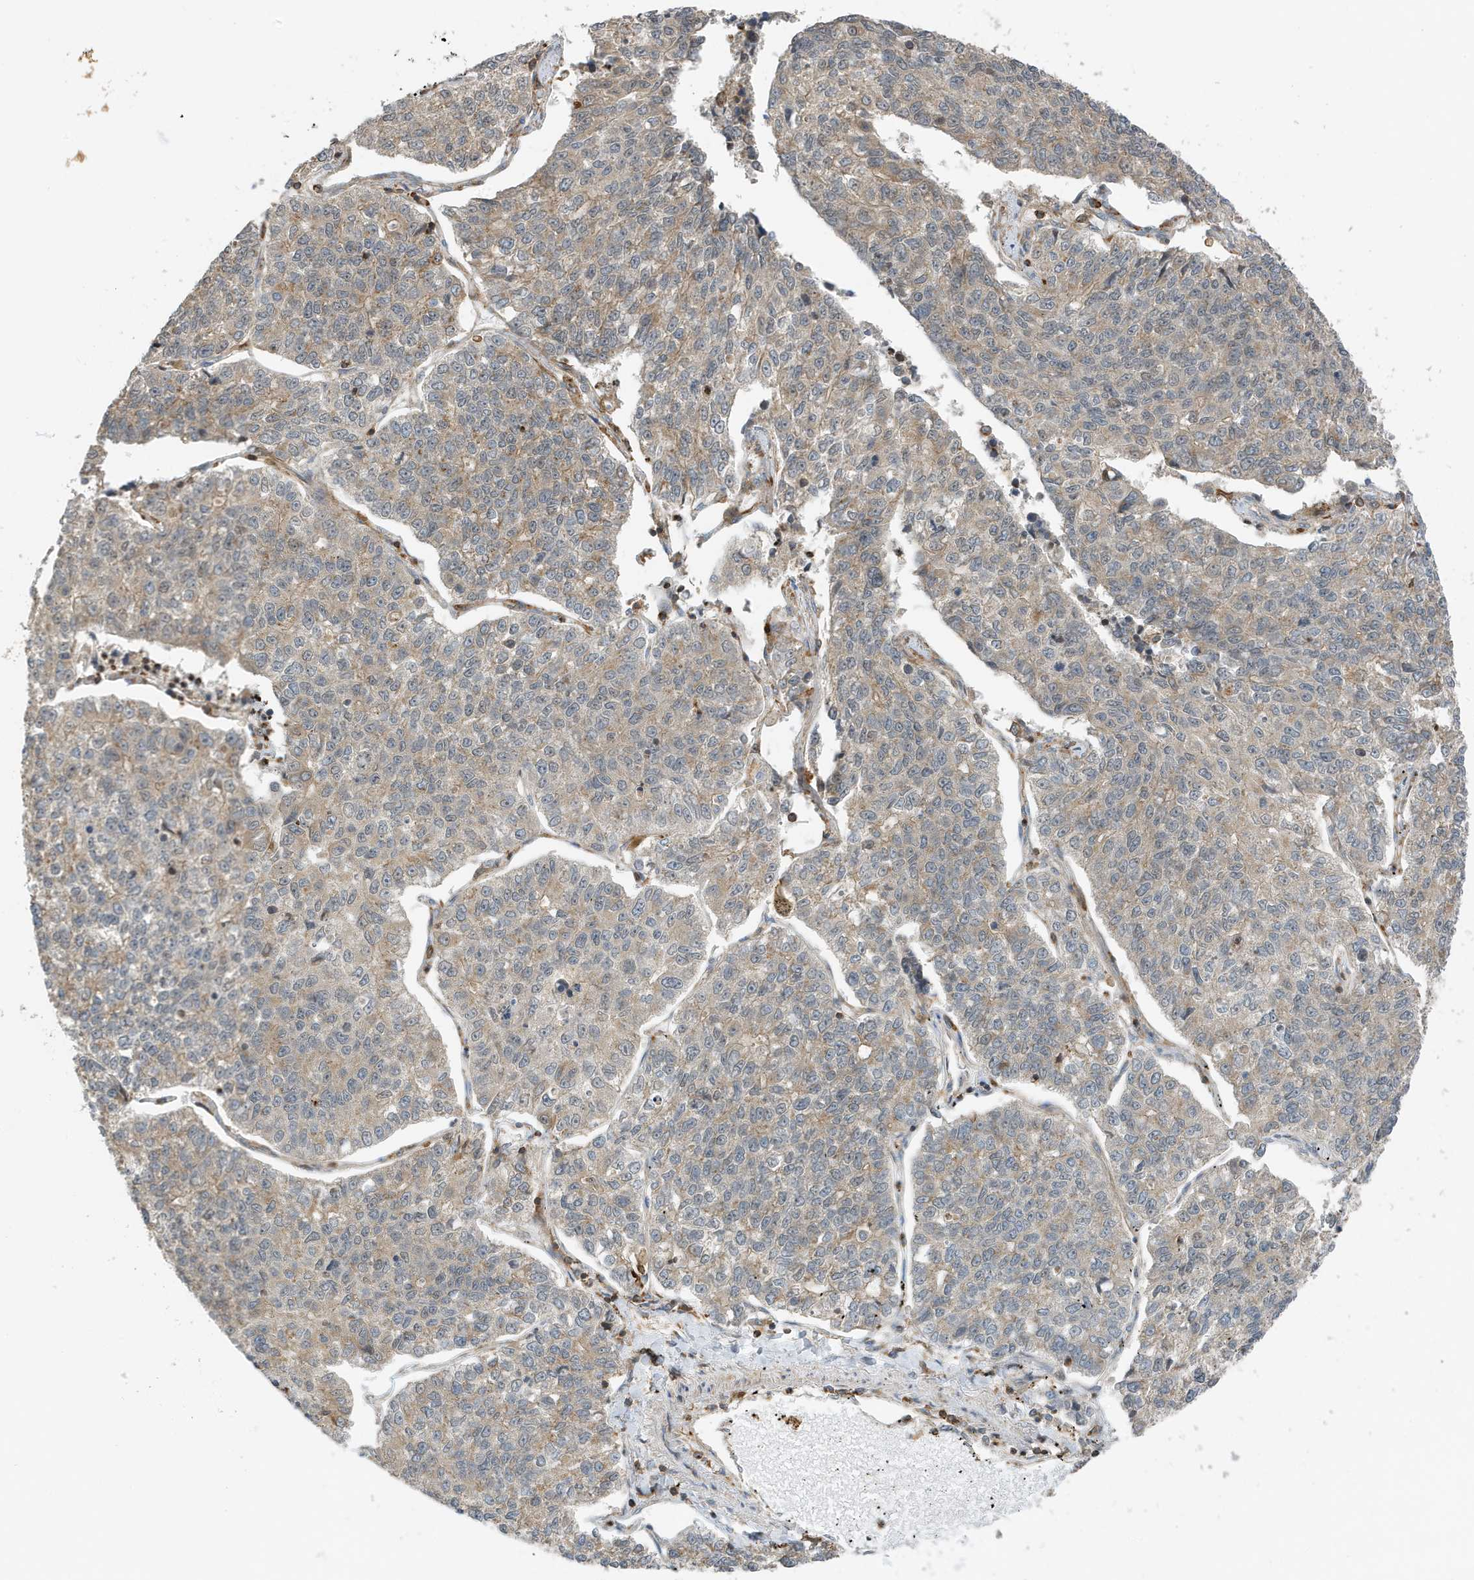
{"staining": {"intensity": "weak", "quantity": "25%-75%", "location": "cytoplasmic/membranous"}, "tissue": "lung cancer", "cell_type": "Tumor cells", "image_type": "cancer", "snomed": [{"axis": "morphology", "description": "Adenocarcinoma, NOS"}, {"axis": "topography", "description": "Lung"}], "caption": "Protein expression analysis of human lung cancer (adenocarcinoma) reveals weak cytoplasmic/membranous expression in about 25%-75% of tumor cells.", "gene": "TATDN3", "patient": {"sex": "male", "age": 49}}